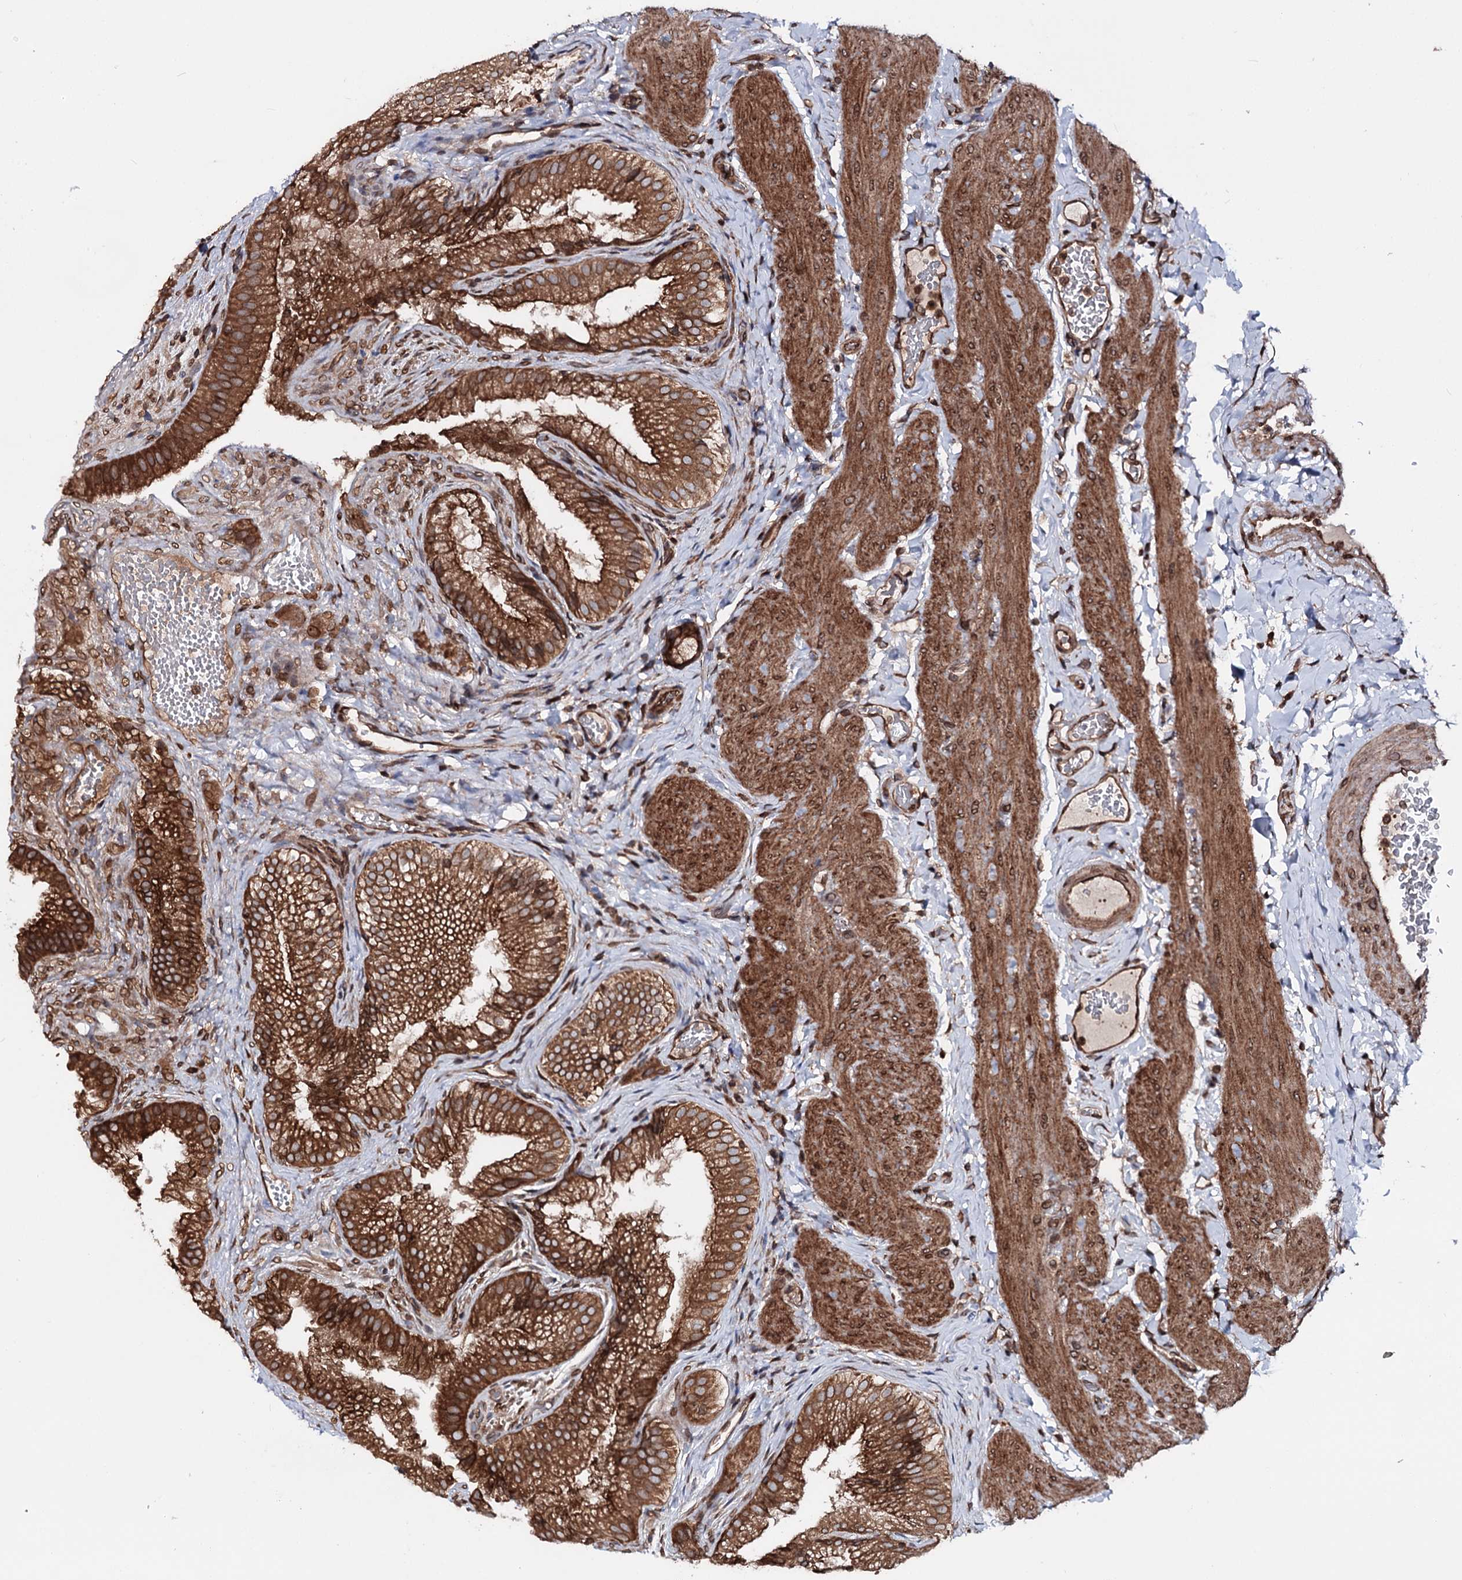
{"staining": {"intensity": "strong", "quantity": ">75%", "location": "cytoplasmic/membranous"}, "tissue": "gallbladder", "cell_type": "Glandular cells", "image_type": "normal", "snomed": [{"axis": "morphology", "description": "Normal tissue, NOS"}, {"axis": "topography", "description": "Gallbladder"}], "caption": "Immunohistochemistry (IHC) (DAB) staining of unremarkable gallbladder displays strong cytoplasmic/membranous protein staining in approximately >75% of glandular cells. The protein is shown in brown color, while the nuclei are stained blue.", "gene": "FGFR1OP2", "patient": {"sex": "female", "age": 30}}